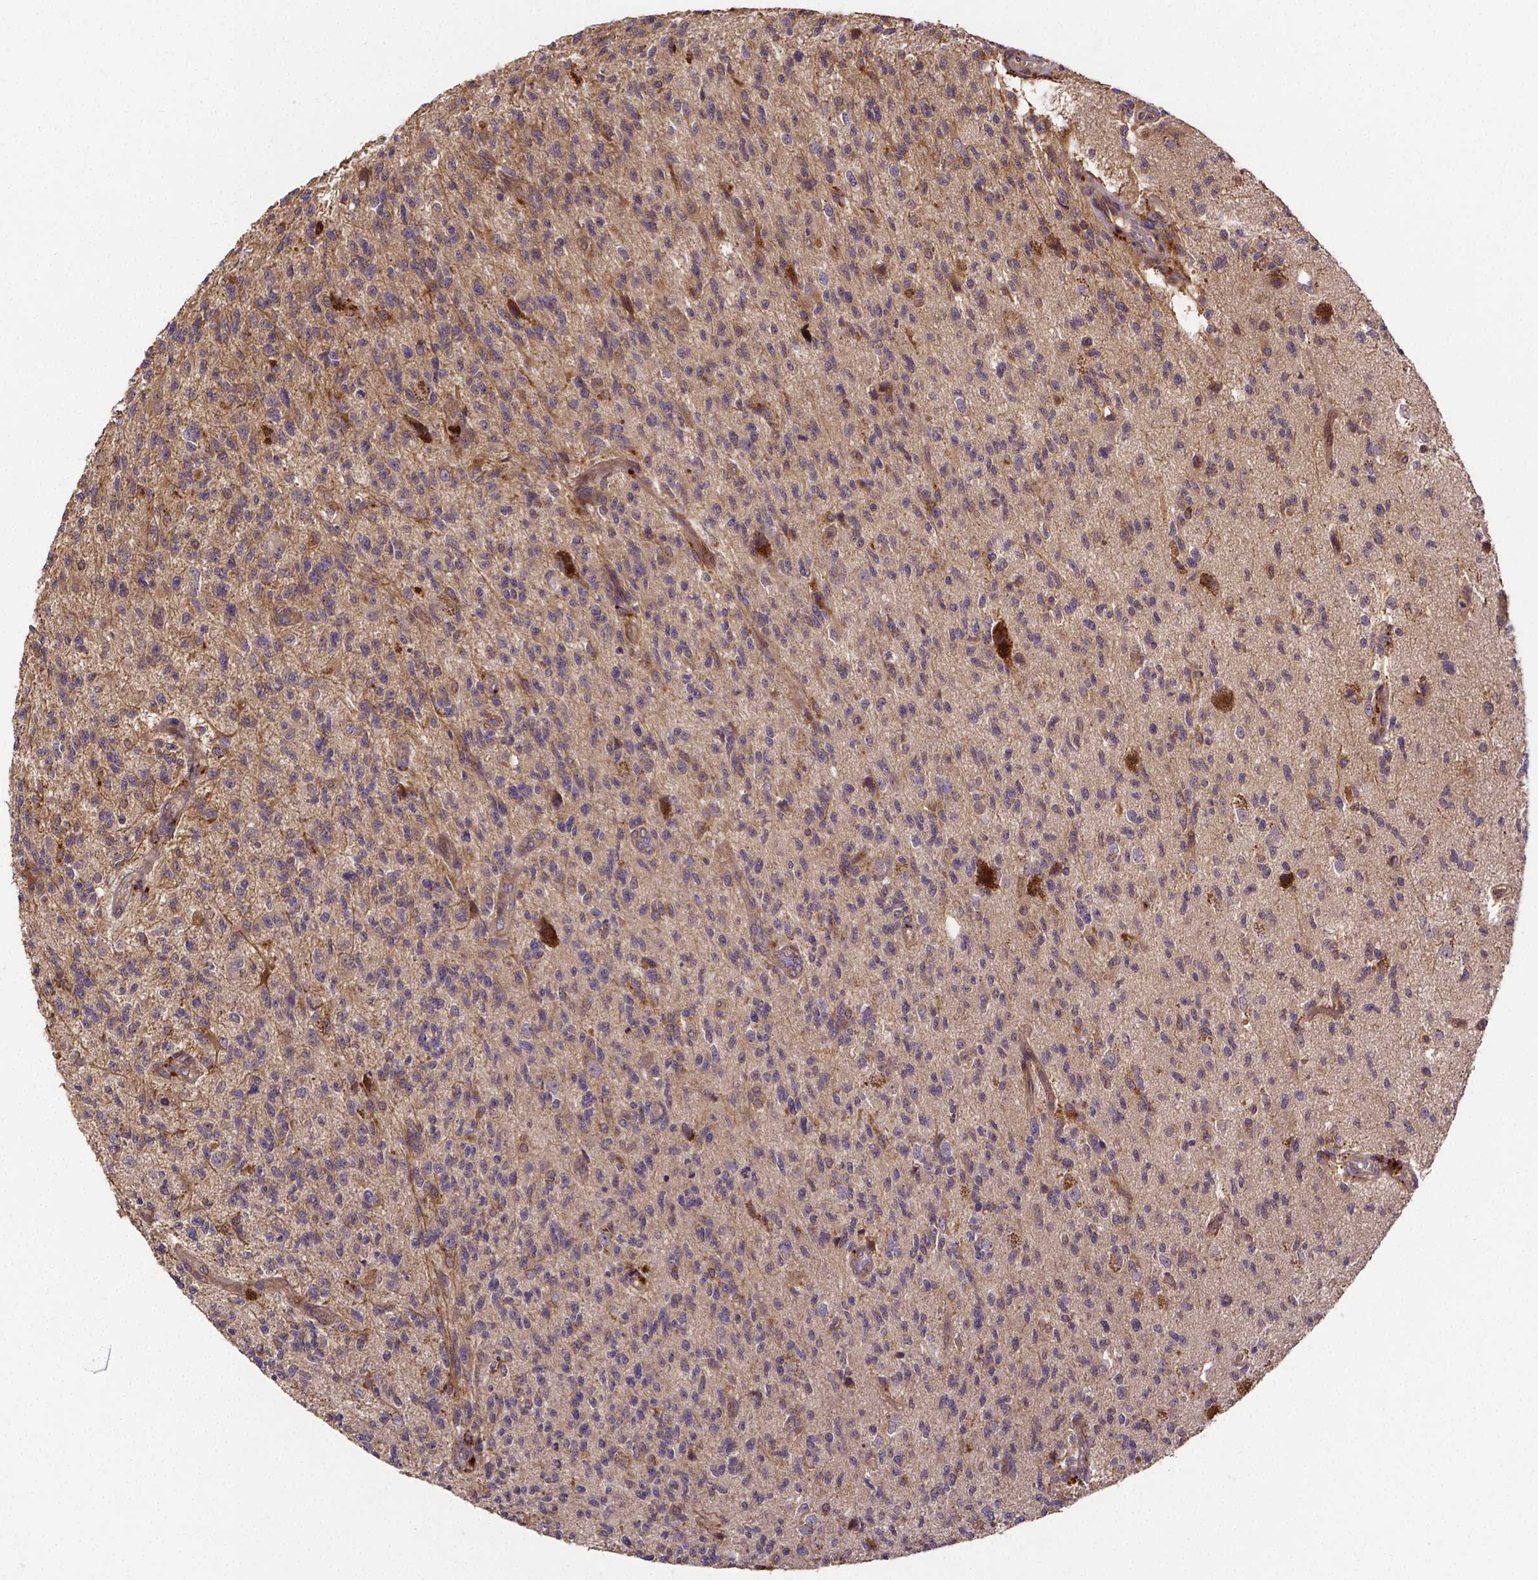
{"staining": {"intensity": "weak", "quantity": "25%-75%", "location": "cytoplasmic/membranous"}, "tissue": "glioma", "cell_type": "Tumor cells", "image_type": "cancer", "snomed": [{"axis": "morphology", "description": "Glioma, malignant, High grade"}, {"axis": "topography", "description": "Brain"}], "caption": "Protein expression analysis of malignant glioma (high-grade) shows weak cytoplasmic/membranous positivity in about 25%-75% of tumor cells.", "gene": "RNF123", "patient": {"sex": "male", "age": 56}}